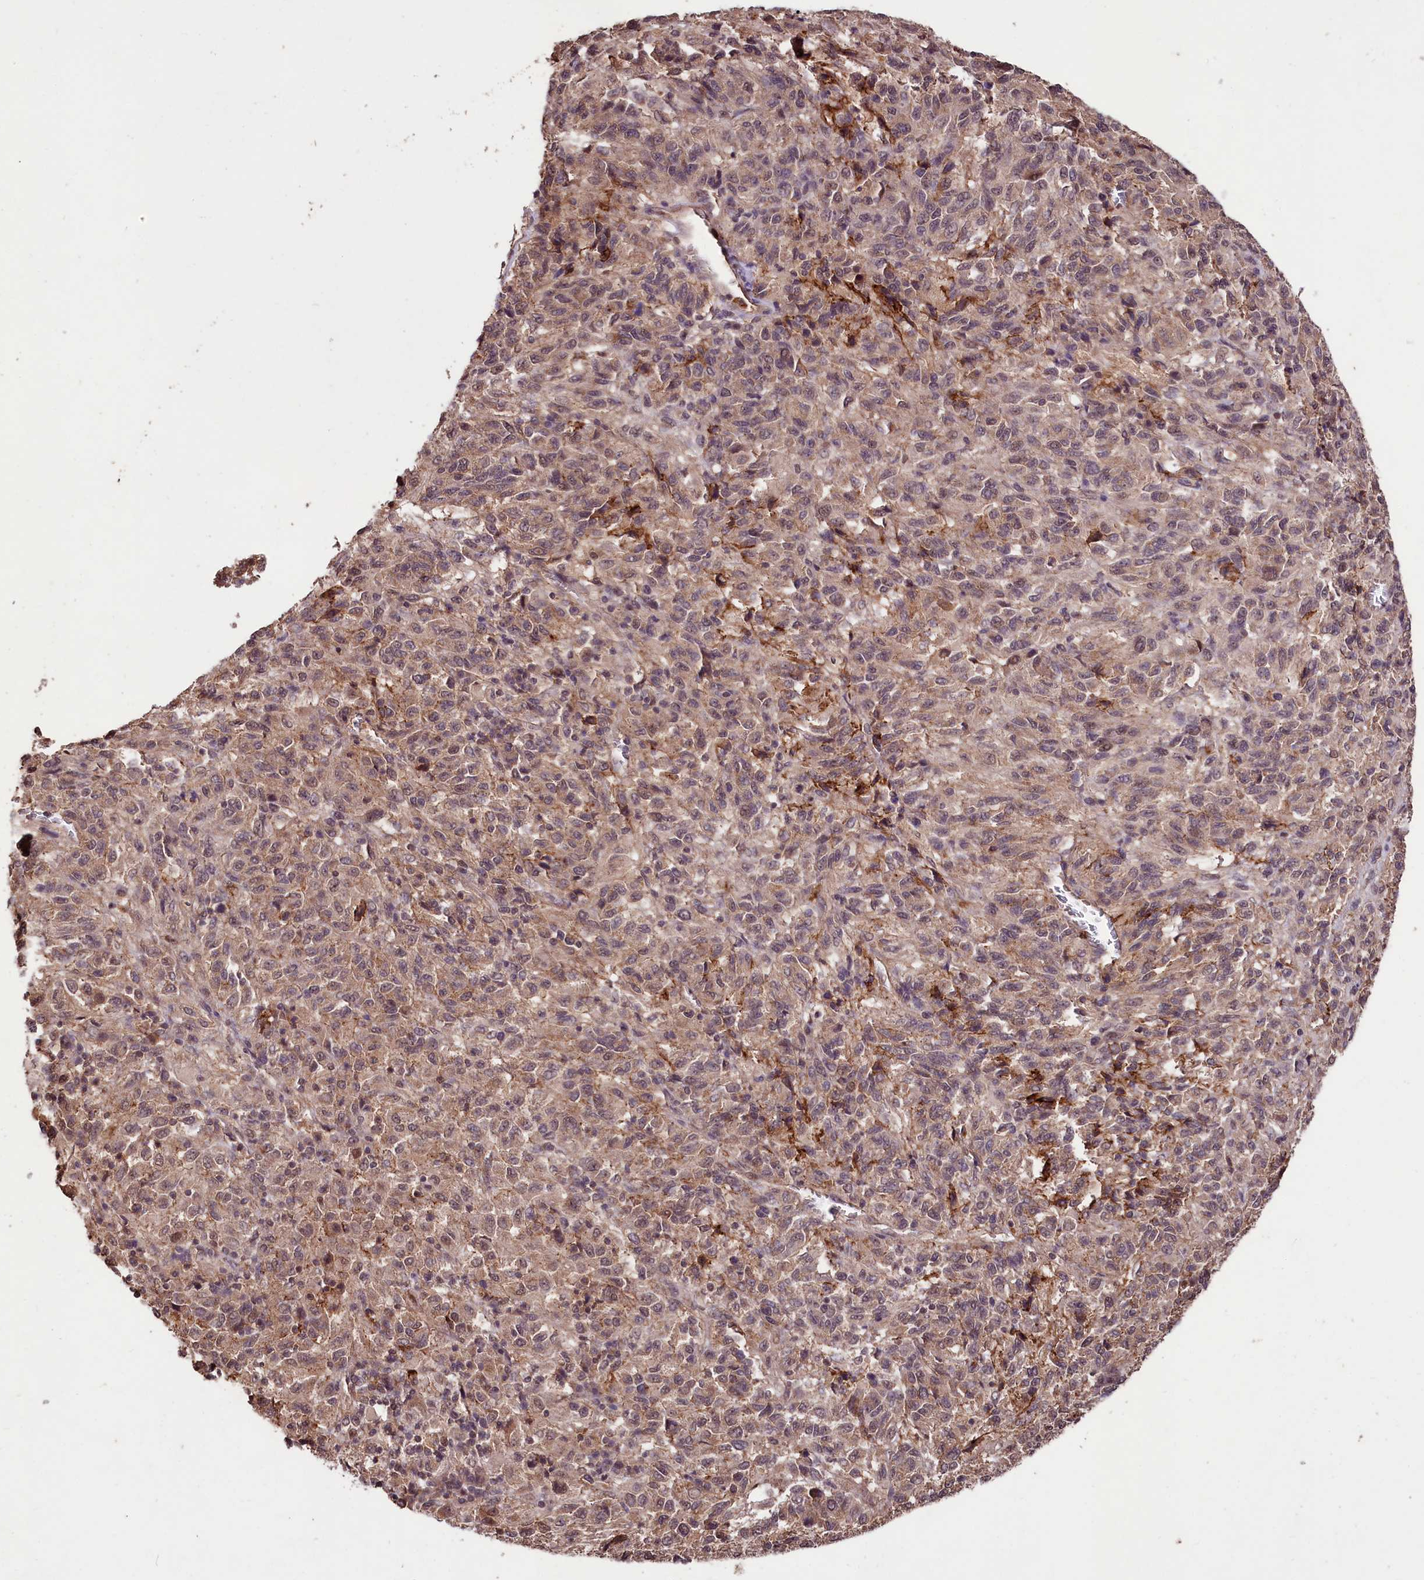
{"staining": {"intensity": "weak", "quantity": ">75%", "location": "cytoplasmic/membranous"}, "tissue": "melanoma", "cell_type": "Tumor cells", "image_type": "cancer", "snomed": [{"axis": "morphology", "description": "Malignant melanoma, Metastatic site"}, {"axis": "topography", "description": "Lung"}], "caption": "Approximately >75% of tumor cells in melanoma reveal weak cytoplasmic/membranous protein staining as visualized by brown immunohistochemical staining.", "gene": "KLRB1", "patient": {"sex": "male", "age": 64}}